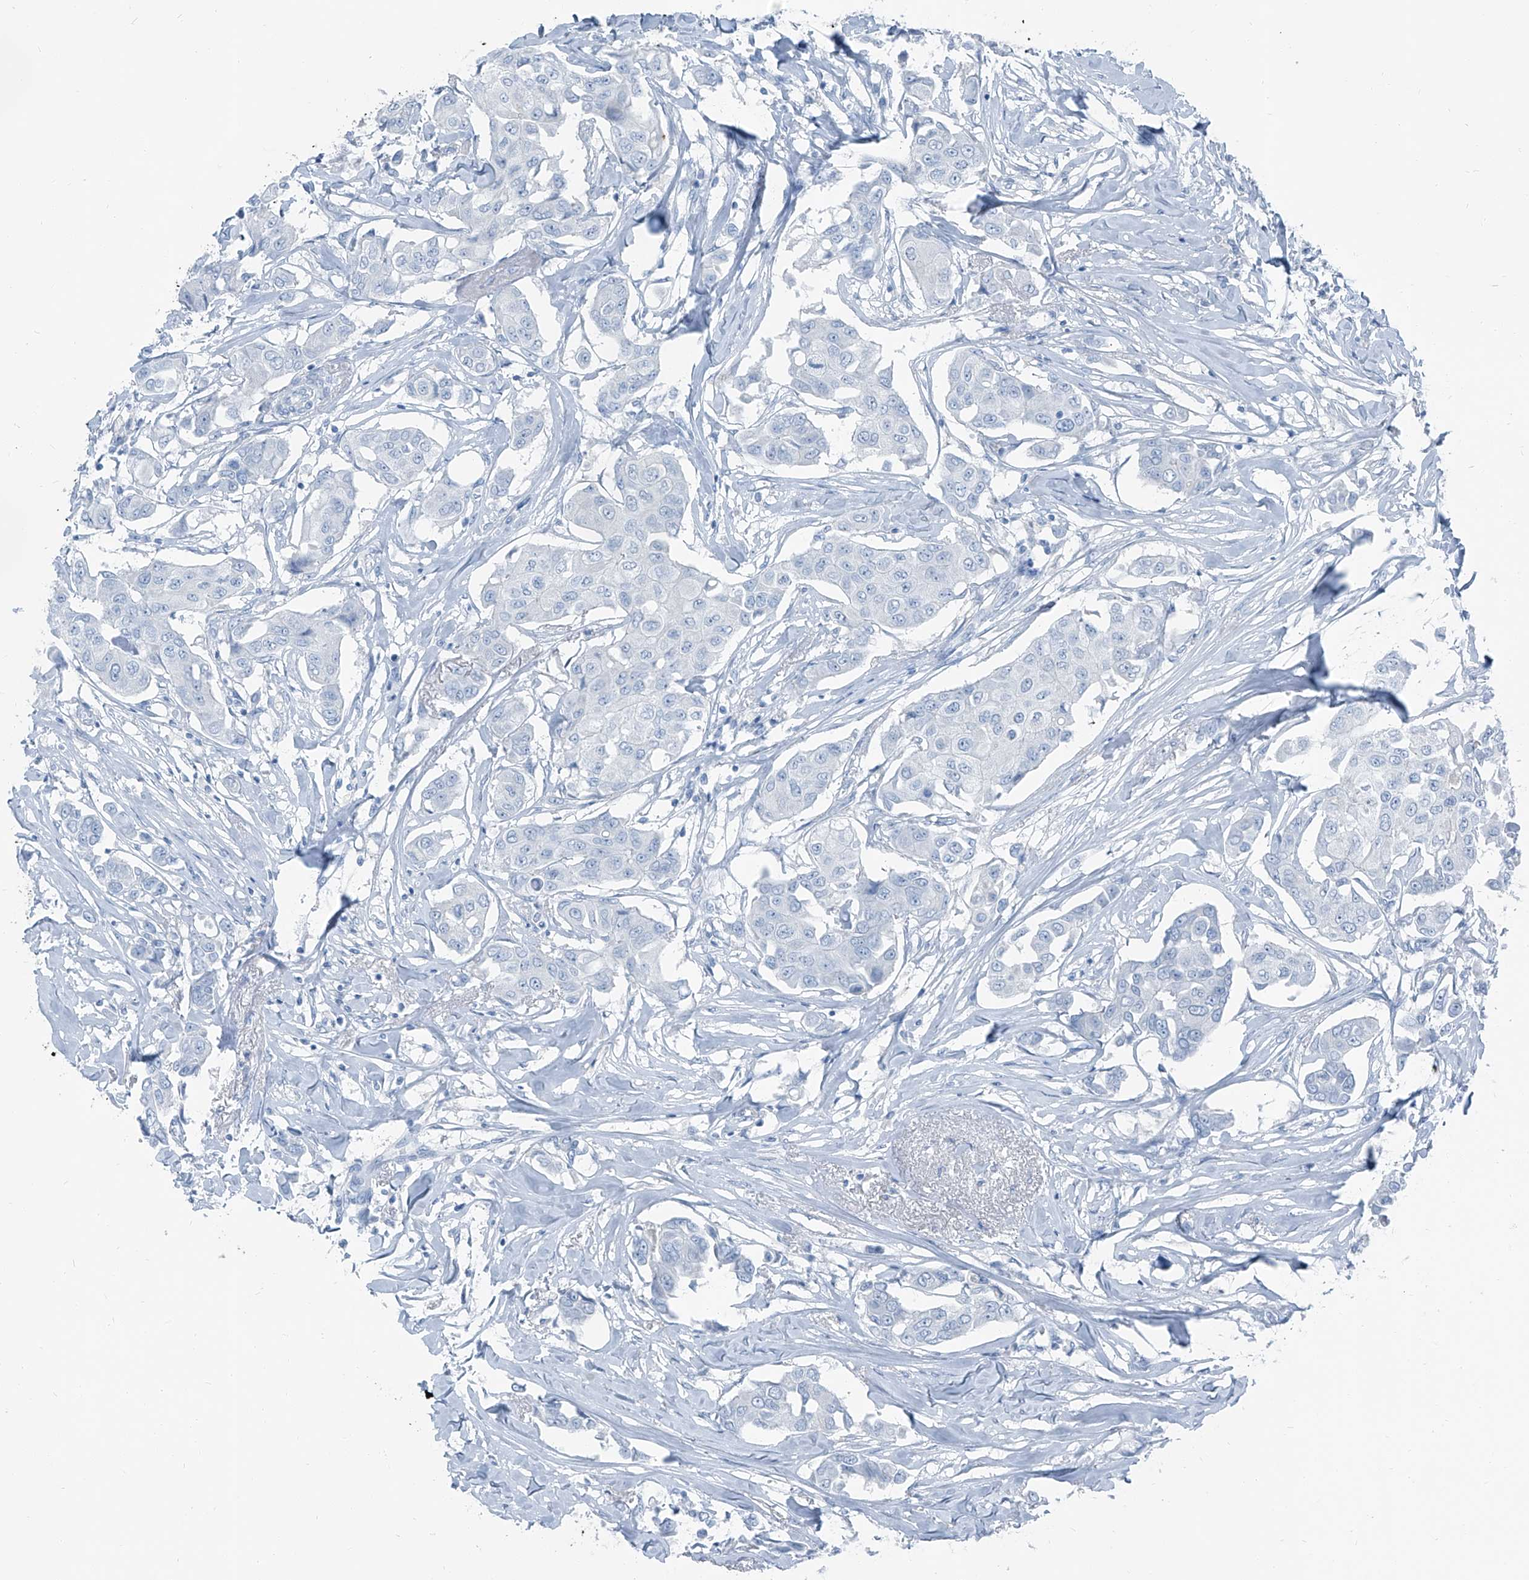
{"staining": {"intensity": "negative", "quantity": "none", "location": "none"}, "tissue": "breast cancer", "cell_type": "Tumor cells", "image_type": "cancer", "snomed": [{"axis": "morphology", "description": "Duct carcinoma"}, {"axis": "topography", "description": "Breast"}], "caption": "A high-resolution histopathology image shows immunohistochemistry staining of breast cancer (infiltrating ductal carcinoma), which reveals no significant expression in tumor cells.", "gene": "RGN", "patient": {"sex": "female", "age": 80}}